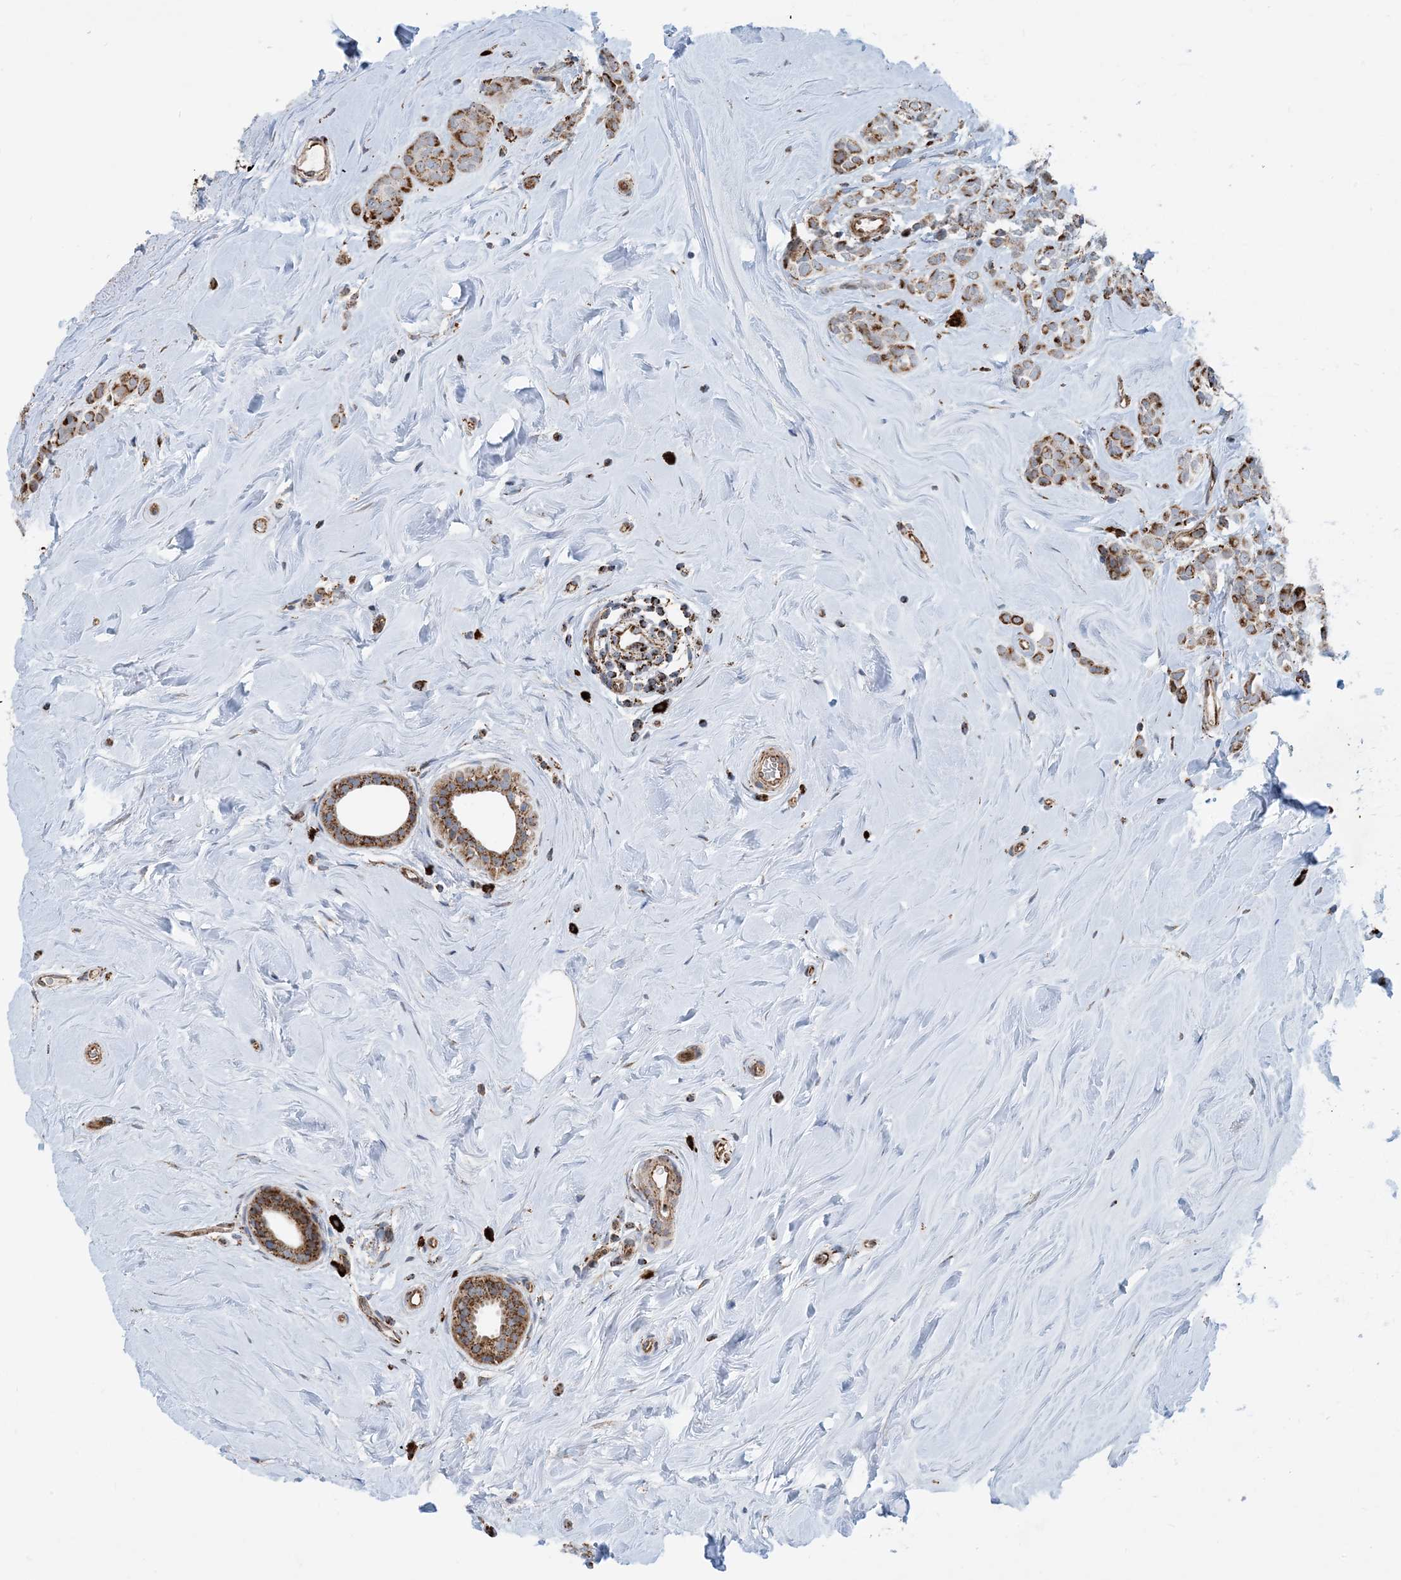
{"staining": {"intensity": "moderate", "quantity": ">75%", "location": "cytoplasmic/membranous"}, "tissue": "breast cancer", "cell_type": "Tumor cells", "image_type": "cancer", "snomed": [{"axis": "morphology", "description": "Lobular carcinoma"}, {"axis": "topography", "description": "Breast"}], "caption": "Human lobular carcinoma (breast) stained with a brown dye shows moderate cytoplasmic/membranous positive expression in about >75% of tumor cells.", "gene": "PCDHGA1", "patient": {"sex": "female", "age": 47}}